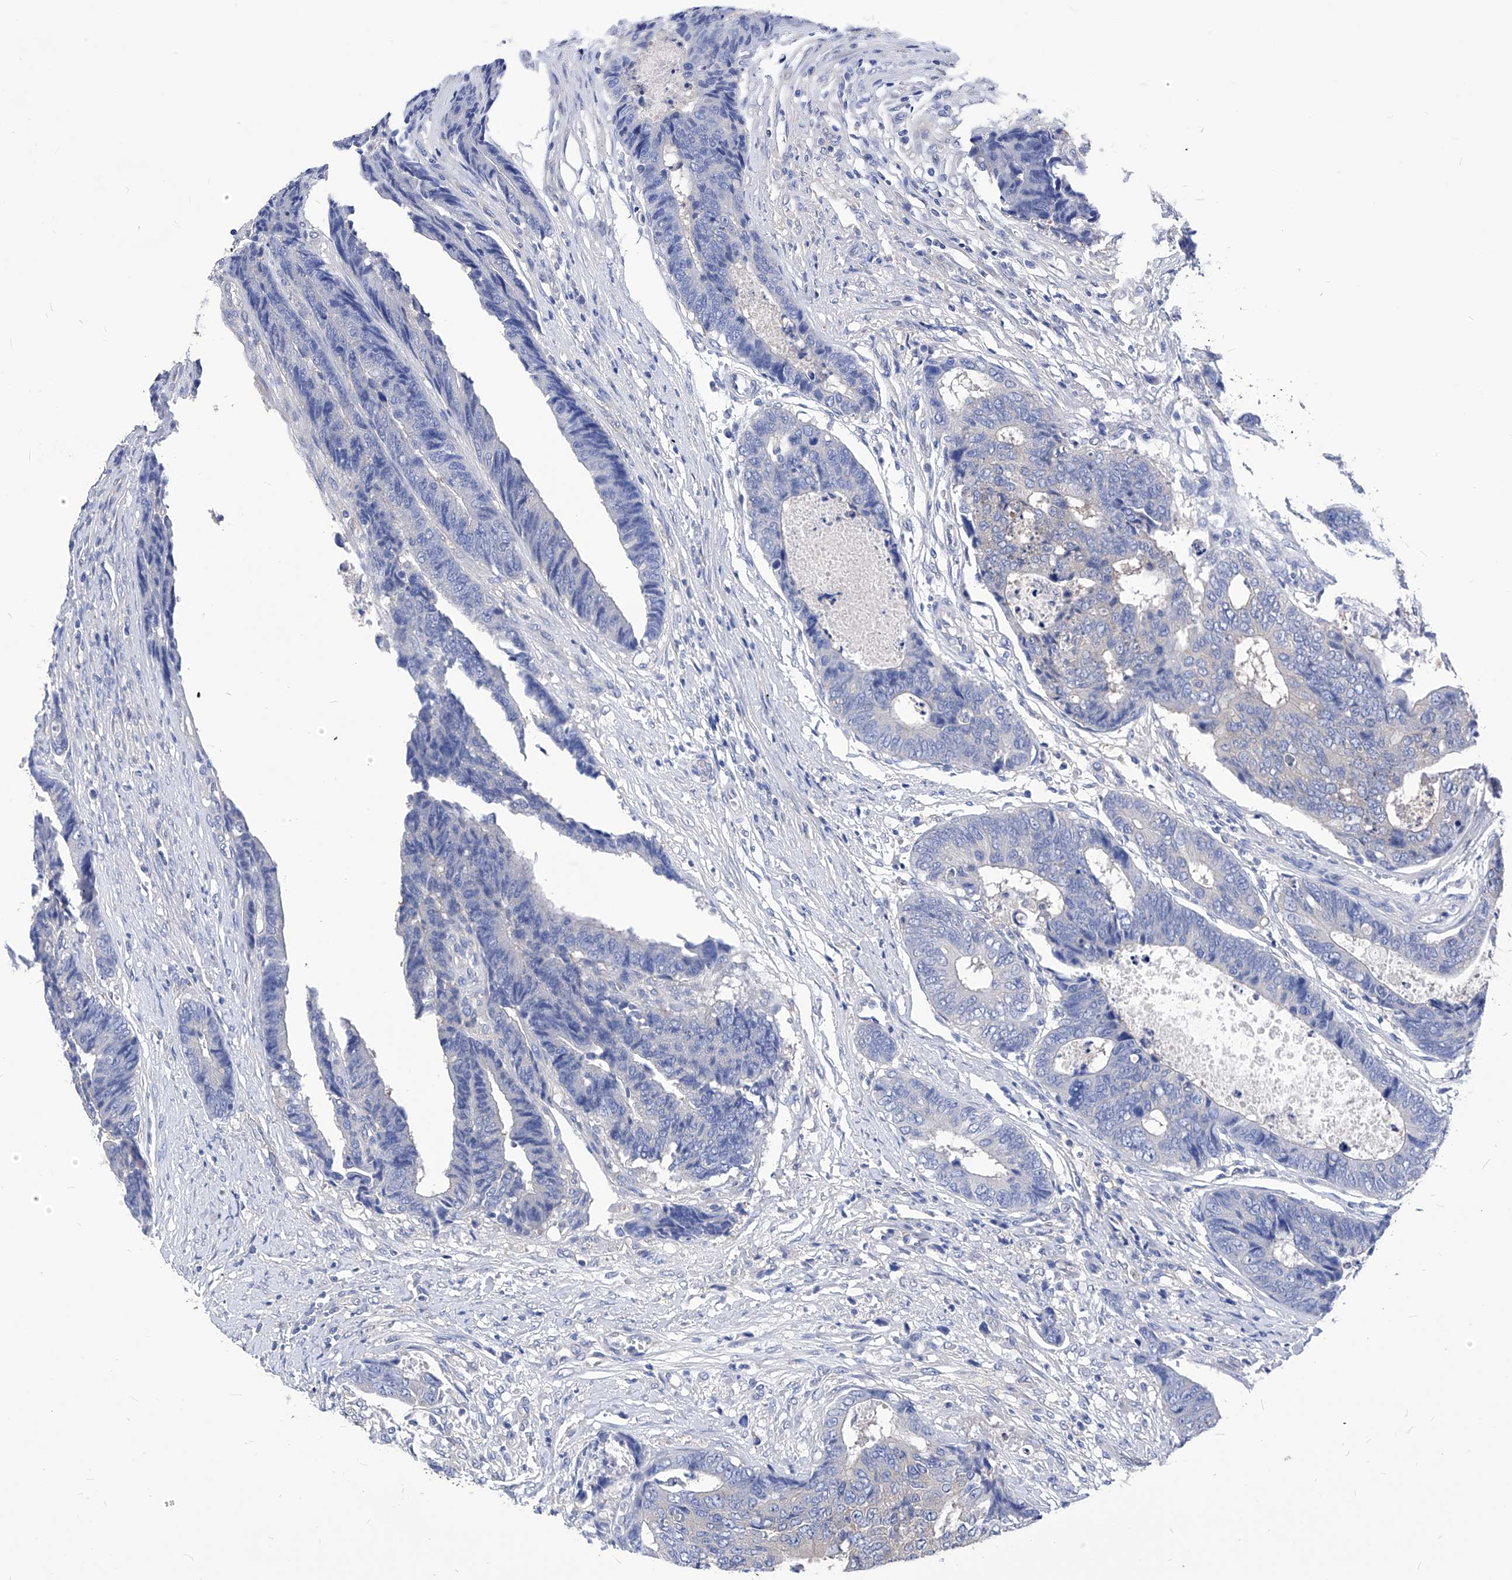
{"staining": {"intensity": "negative", "quantity": "none", "location": "none"}, "tissue": "colorectal cancer", "cell_type": "Tumor cells", "image_type": "cancer", "snomed": [{"axis": "morphology", "description": "Adenocarcinoma, NOS"}, {"axis": "topography", "description": "Rectum"}], "caption": "There is no significant positivity in tumor cells of adenocarcinoma (colorectal).", "gene": "XPNPEP1", "patient": {"sex": "male", "age": 84}}